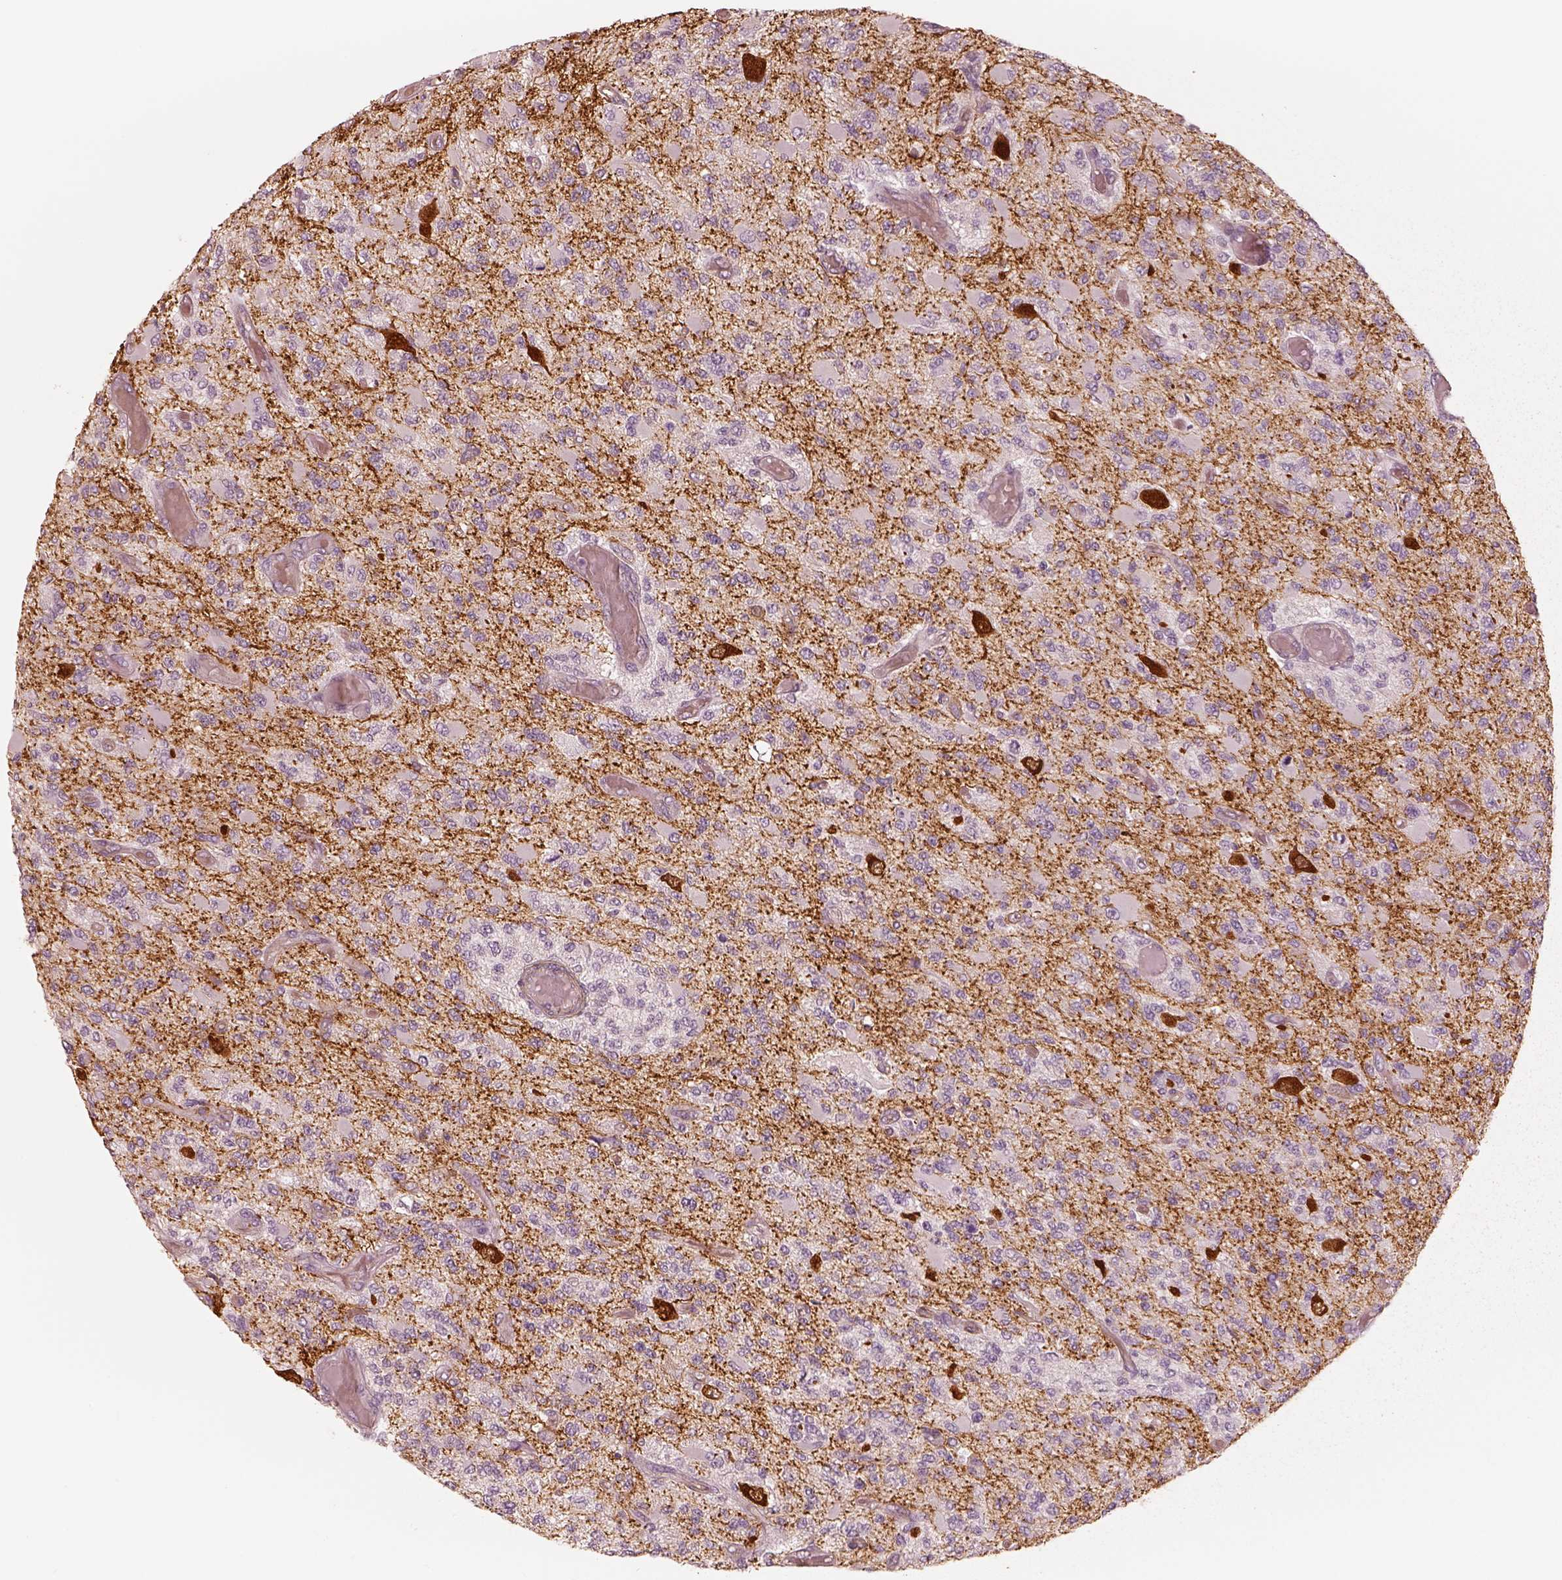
{"staining": {"intensity": "negative", "quantity": "none", "location": "none"}, "tissue": "glioma", "cell_type": "Tumor cells", "image_type": "cancer", "snomed": [{"axis": "morphology", "description": "Glioma, malignant, High grade"}, {"axis": "topography", "description": "Brain"}], "caption": "Glioma stained for a protein using IHC exhibits no expression tumor cells.", "gene": "CRYM", "patient": {"sex": "female", "age": 63}}